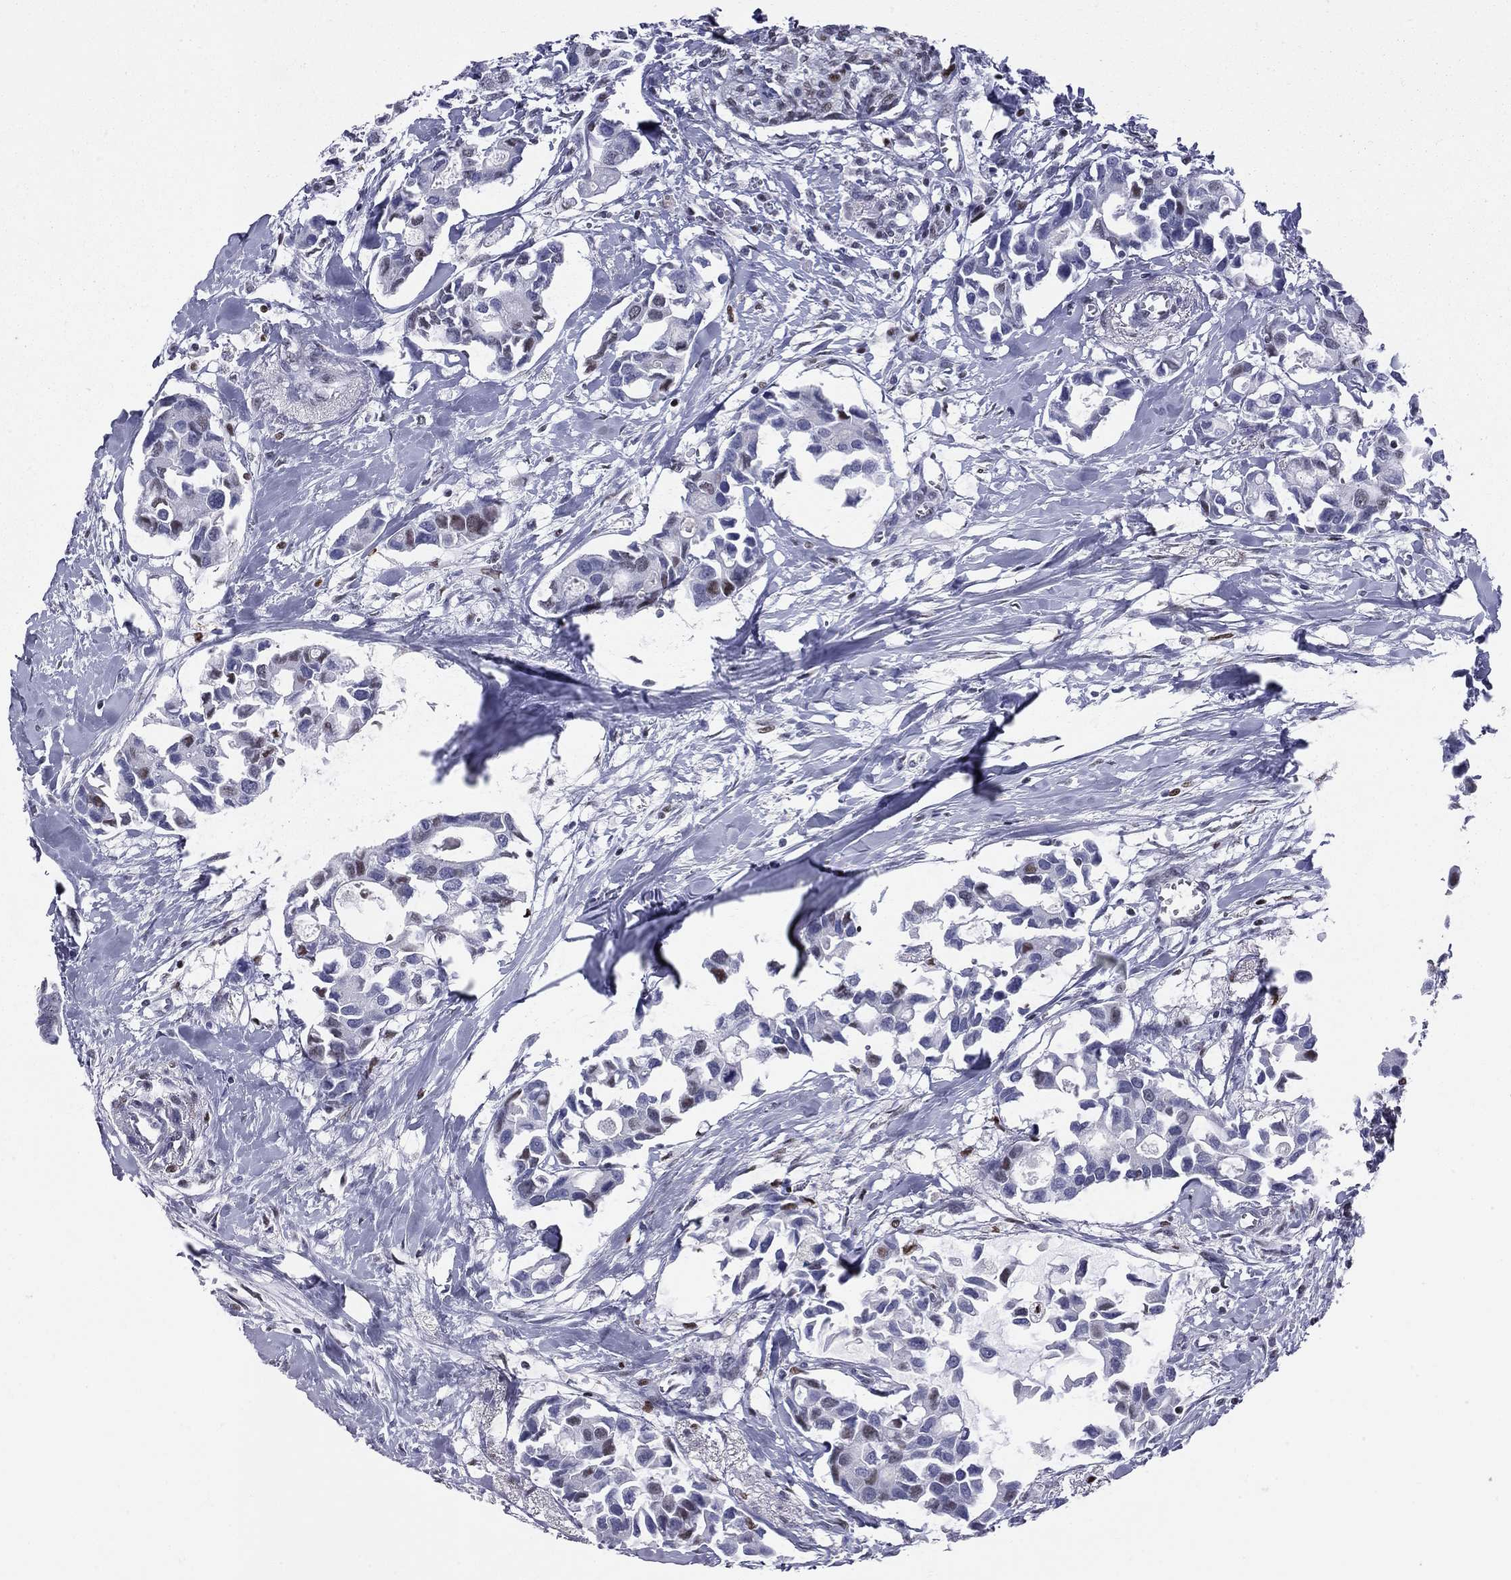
{"staining": {"intensity": "moderate", "quantity": "<25%", "location": "nuclear"}, "tissue": "breast cancer", "cell_type": "Tumor cells", "image_type": "cancer", "snomed": [{"axis": "morphology", "description": "Duct carcinoma"}, {"axis": "topography", "description": "Breast"}], "caption": "Breast intraductal carcinoma stained for a protein shows moderate nuclear positivity in tumor cells.", "gene": "PCGF3", "patient": {"sex": "female", "age": 83}}